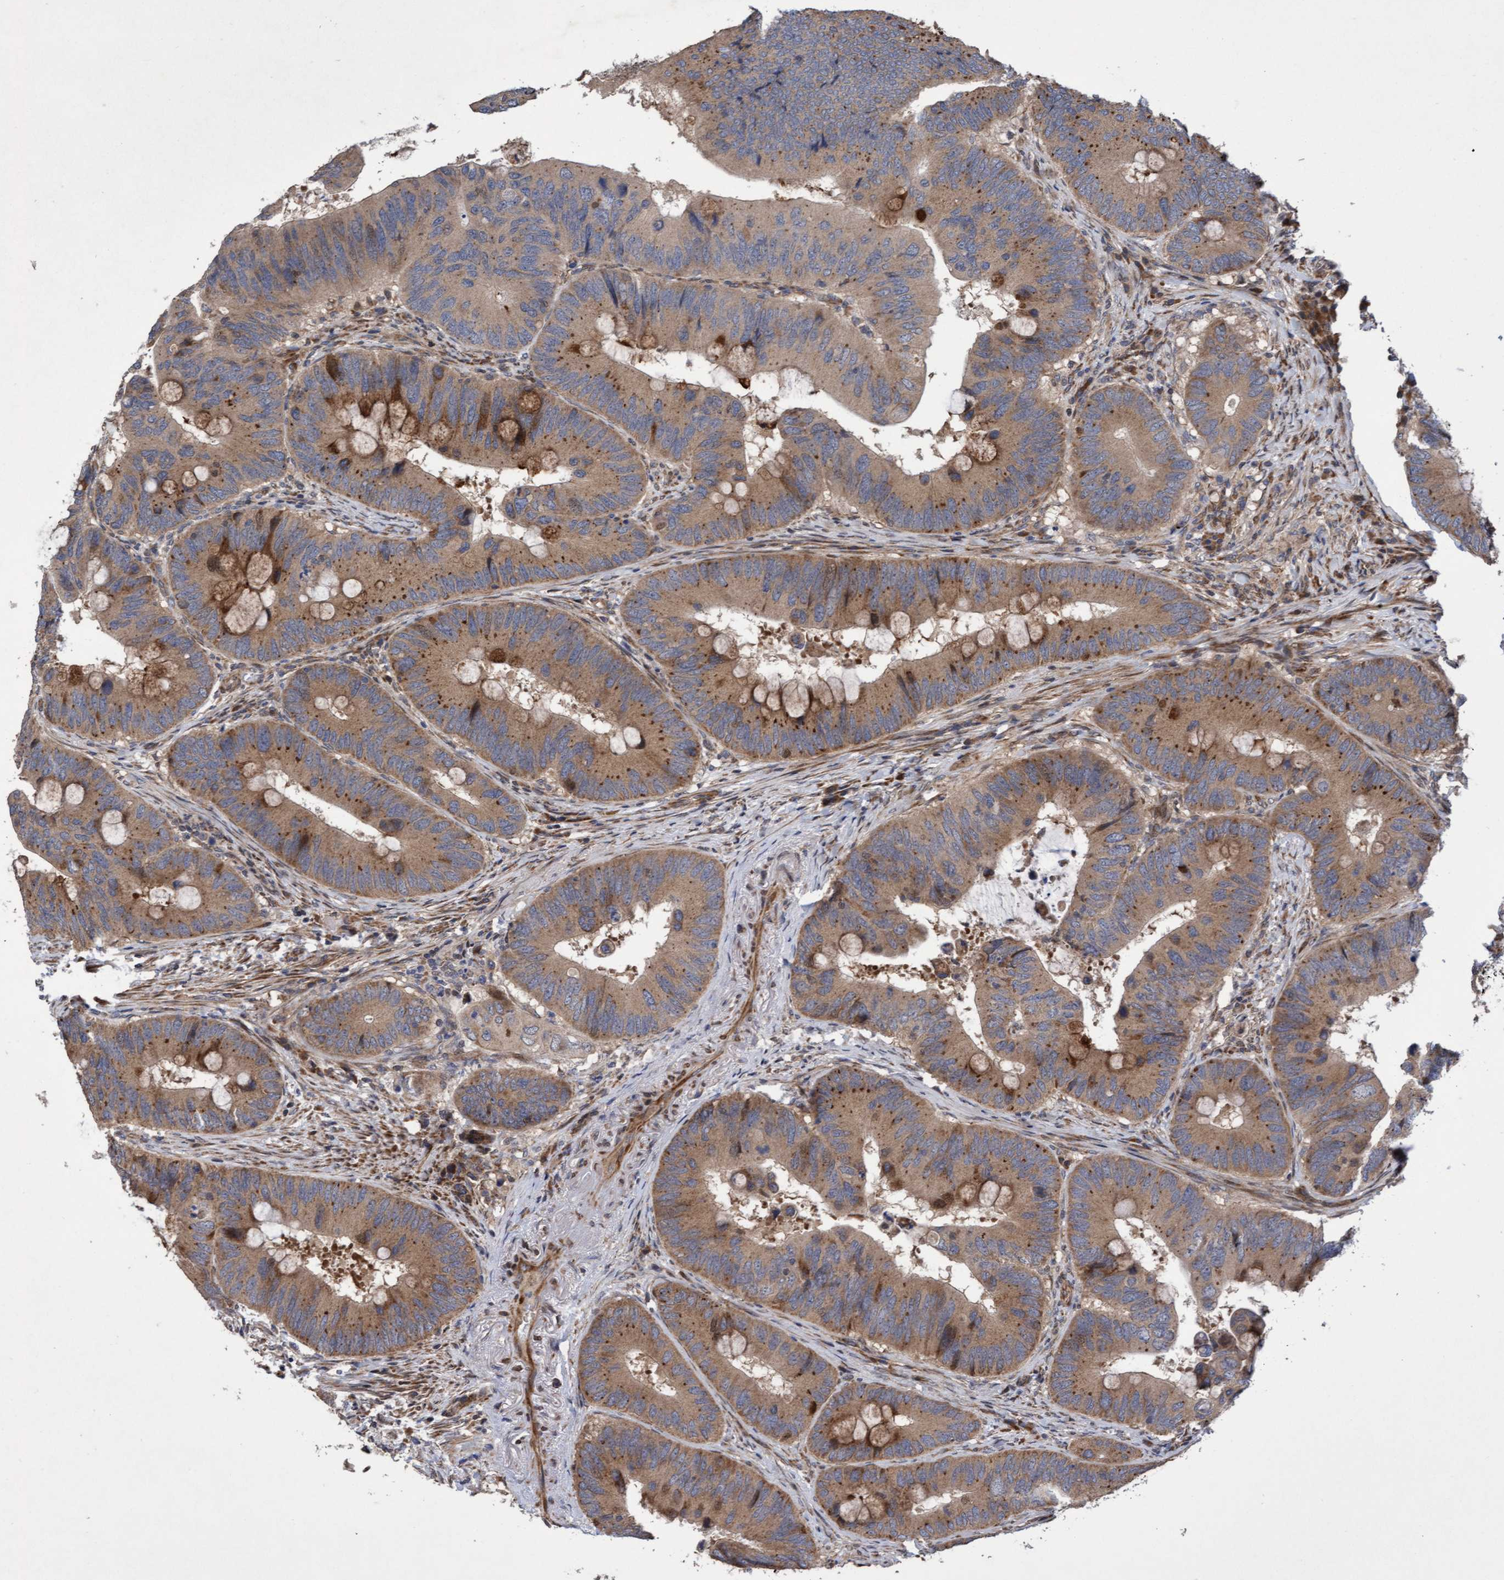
{"staining": {"intensity": "moderate", "quantity": ">75%", "location": "cytoplasmic/membranous"}, "tissue": "colorectal cancer", "cell_type": "Tumor cells", "image_type": "cancer", "snomed": [{"axis": "morphology", "description": "Adenocarcinoma, NOS"}, {"axis": "topography", "description": "Colon"}], "caption": "Colorectal cancer stained for a protein shows moderate cytoplasmic/membranous positivity in tumor cells. Using DAB (3,3'-diaminobenzidine) (brown) and hematoxylin (blue) stains, captured at high magnification using brightfield microscopy.", "gene": "ELP5", "patient": {"sex": "male", "age": 71}}